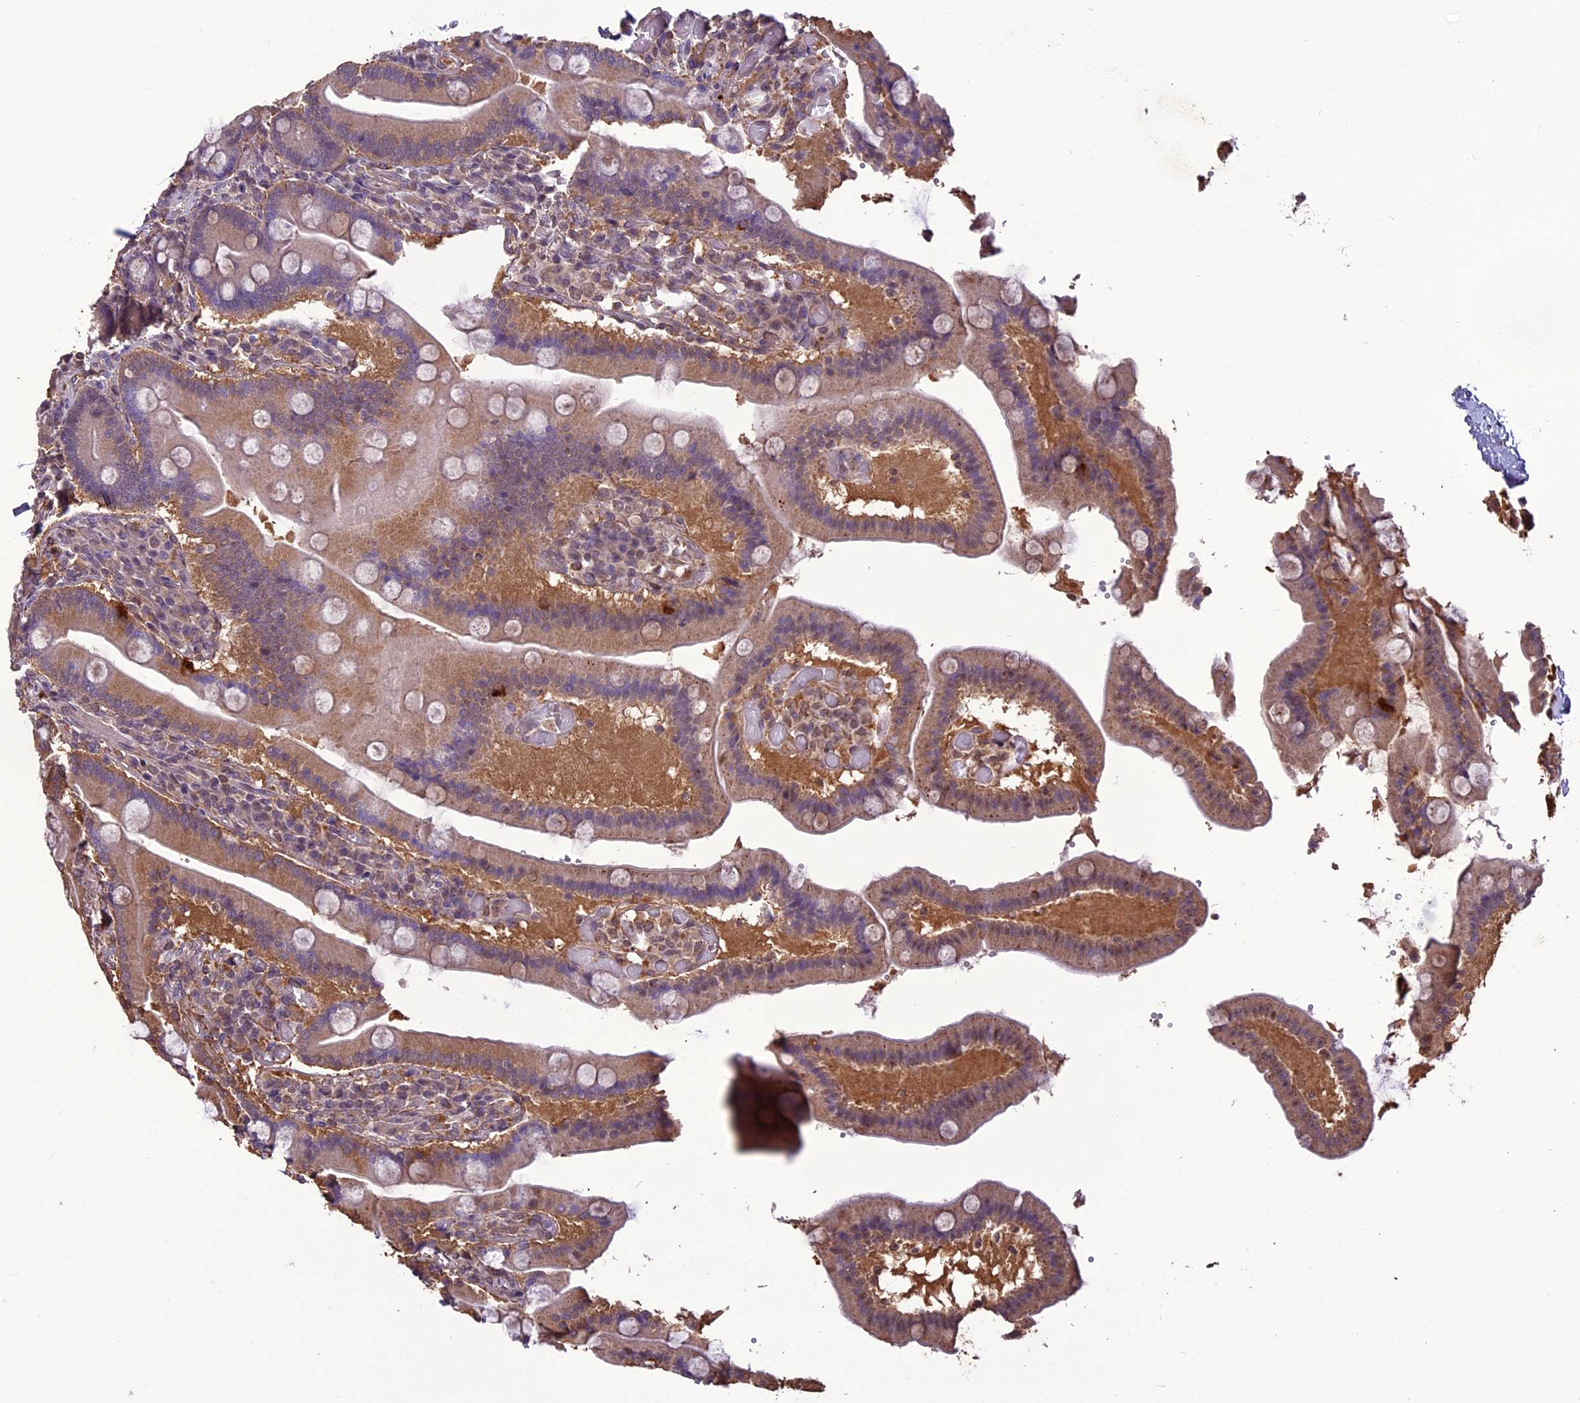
{"staining": {"intensity": "weak", "quantity": ">75%", "location": "cytoplasmic/membranous"}, "tissue": "duodenum", "cell_type": "Glandular cells", "image_type": "normal", "snomed": [{"axis": "morphology", "description": "Normal tissue, NOS"}, {"axis": "topography", "description": "Duodenum"}], "caption": "A low amount of weak cytoplasmic/membranous staining is seen in approximately >75% of glandular cells in normal duodenum.", "gene": "C3orf70", "patient": {"sex": "female", "age": 62}}